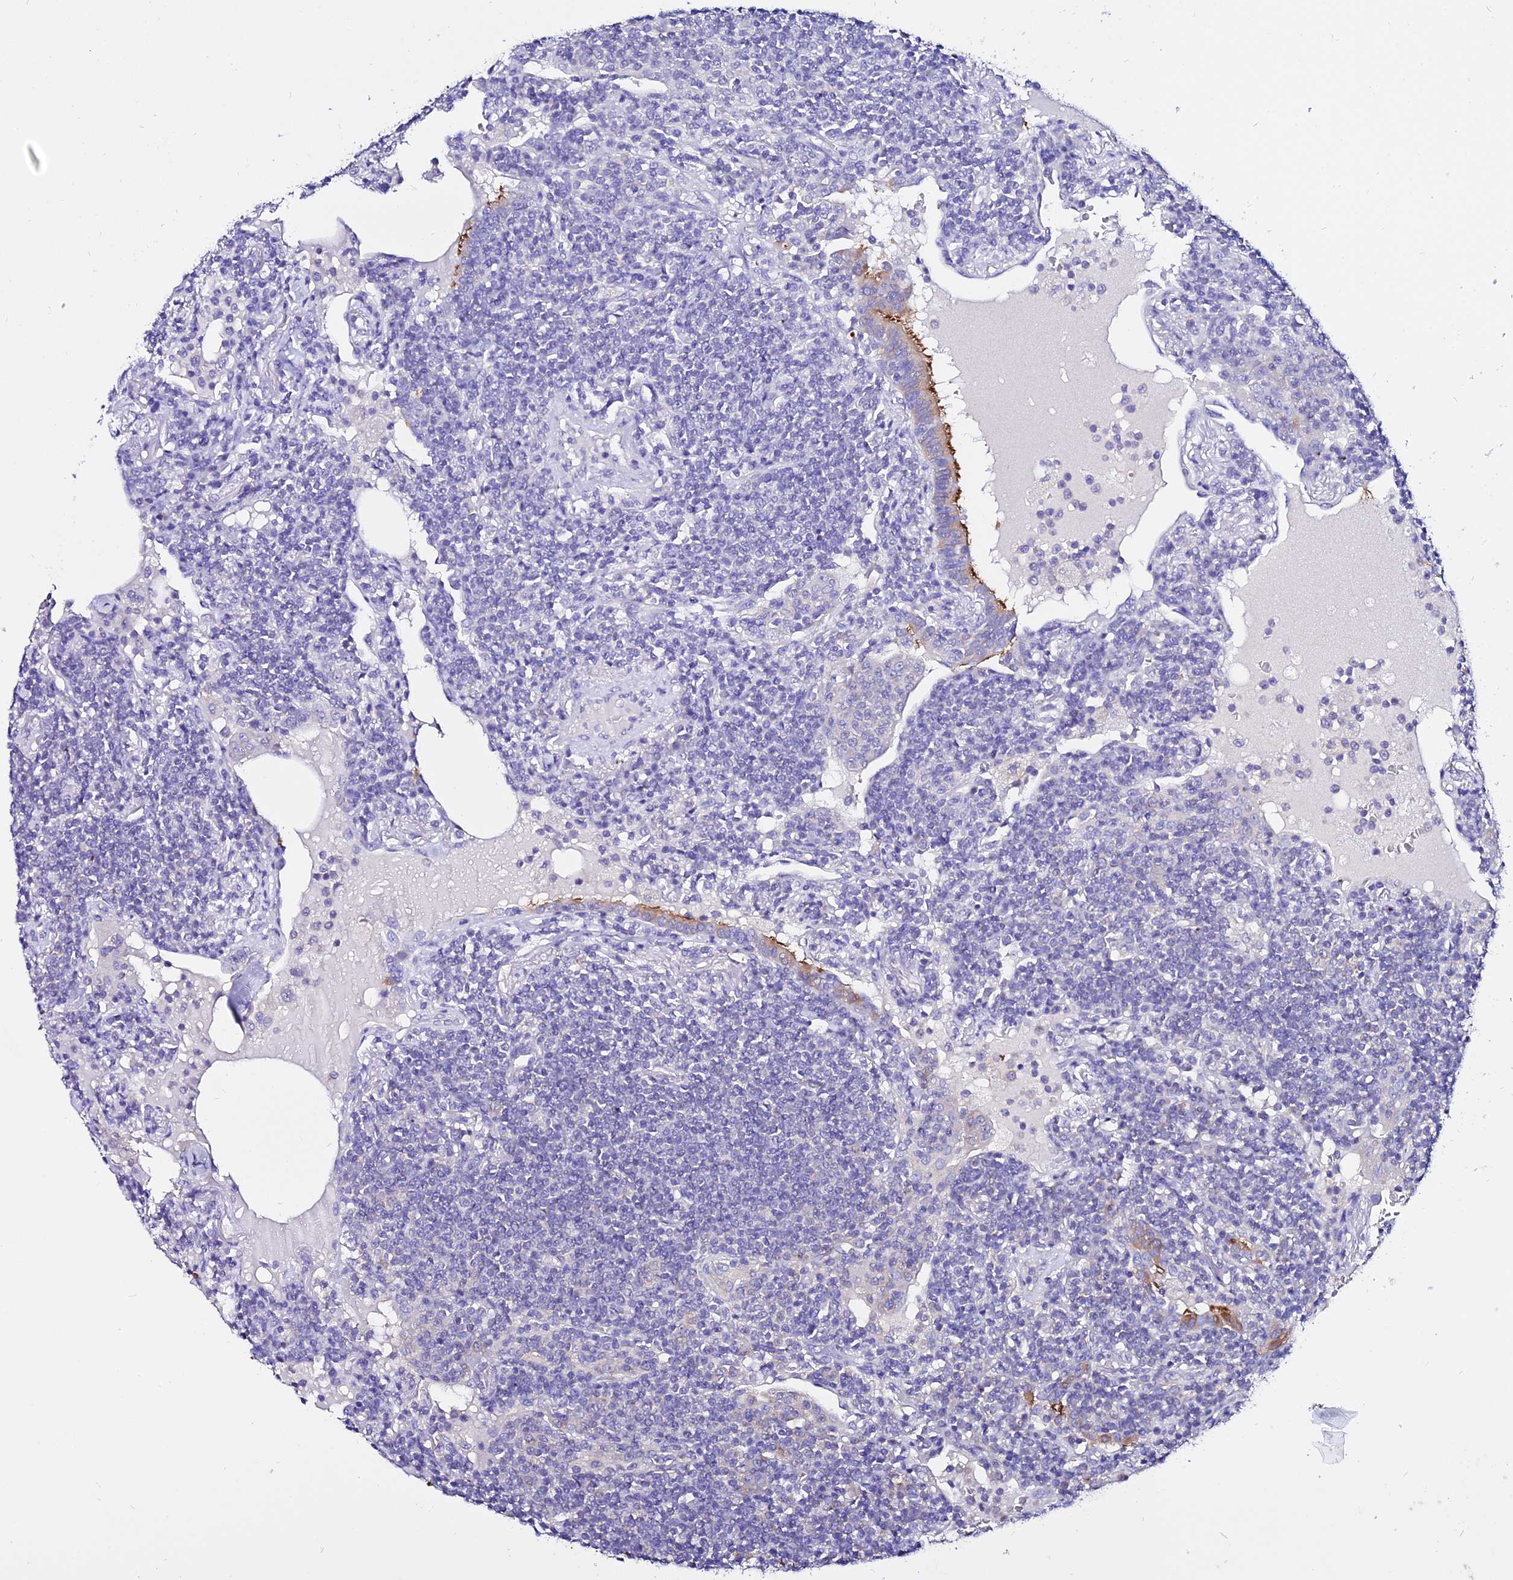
{"staining": {"intensity": "negative", "quantity": "none", "location": "none"}, "tissue": "lymphoma", "cell_type": "Tumor cells", "image_type": "cancer", "snomed": [{"axis": "morphology", "description": "Malignant lymphoma, non-Hodgkin's type, Low grade"}, {"axis": "topography", "description": "Lung"}], "caption": "Protein analysis of lymphoma reveals no significant staining in tumor cells. The staining is performed using DAB brown chromogen with nuclei counter-stained in using hematoxylin.", "gene": "TUBA3D", "patient": {"sex": "female", "age": 71}}